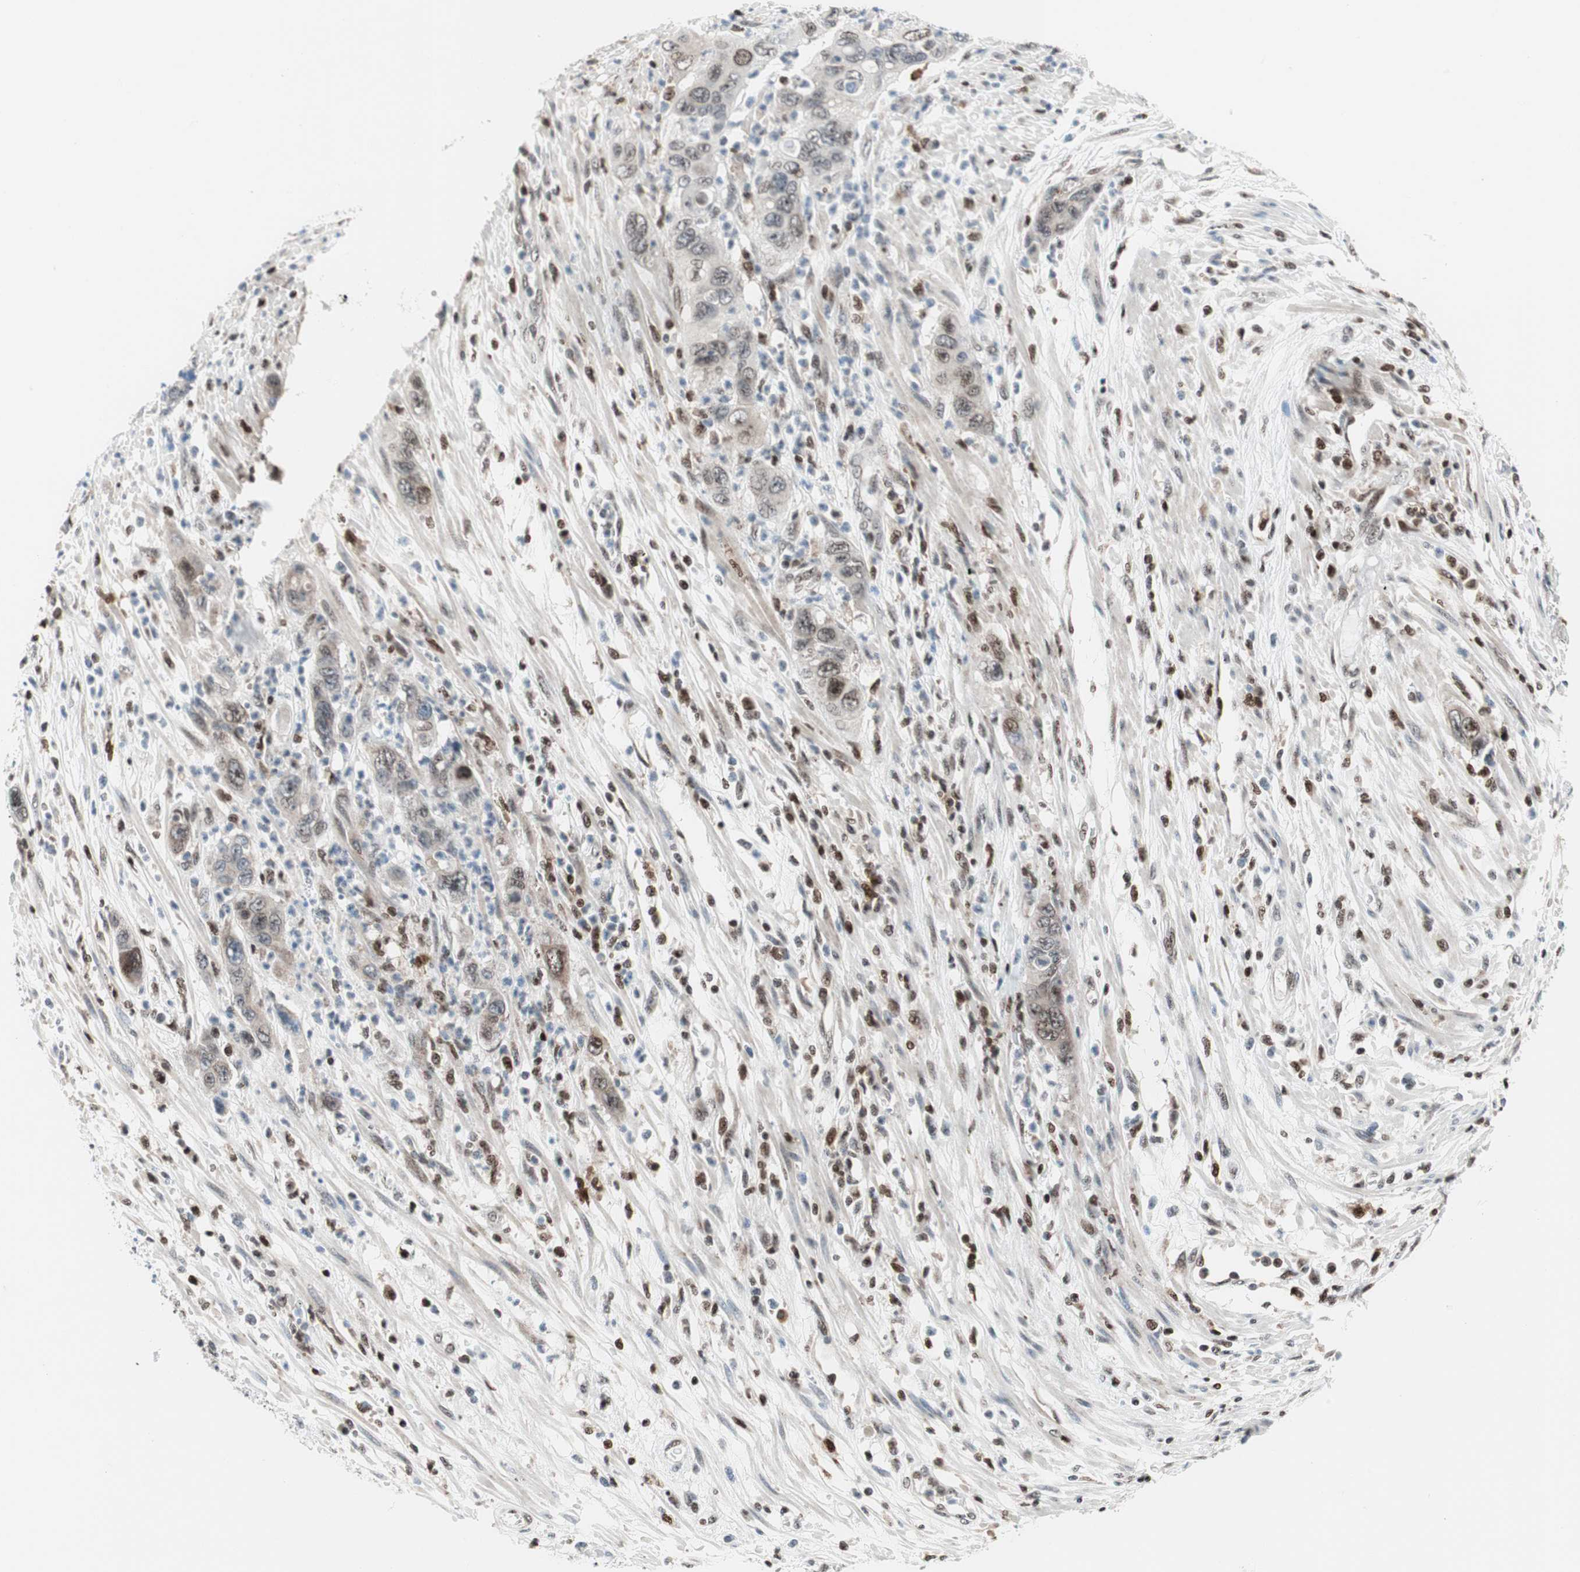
{"staining": {"intensity": "weak", "quantity": "25%-75%", "location": "cytoplasmic/membranous,nuclear"}, "tissue": "pancreatic cancer", "cell_type": "Tumor cells", "image_type": "cancer", "snomed": [{"axis": "morphology", "description": "Adenocarcinoma, NOS"}, {"axis": "topography", "description": "Pancreas"}], "caption": "Tumor cells reveal weak cytoplasmic/membranous and nuclear expression in approximately 25%-75% of cells in pancreatic cancer.", "gene": "RGS10", "patient": {"sex": "female", "age": 71}}